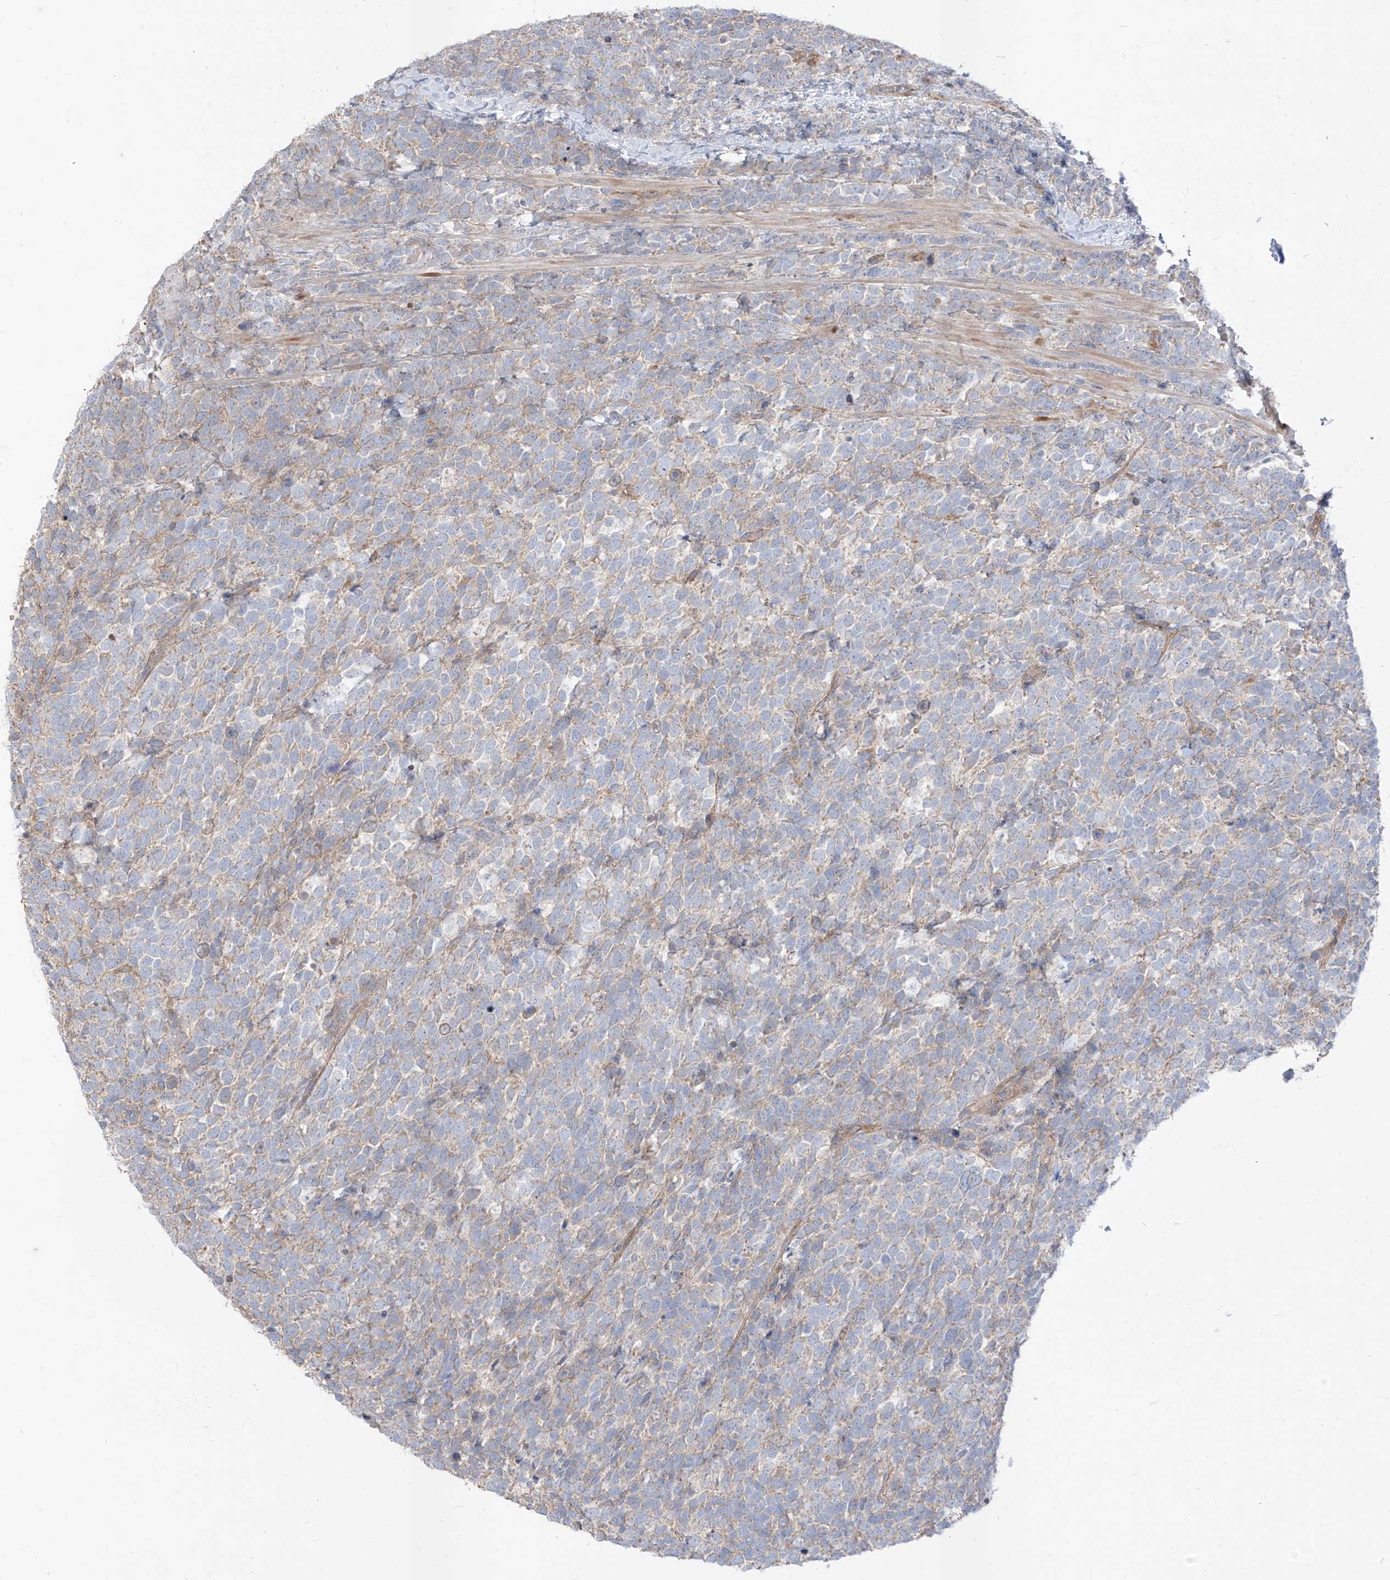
{"staining": {"intensity": "weak", "quantity": "25%-75%", "location": "cytoplasmic/membranous"}, "tissue": "urothelial cancer", "cell_type": "Tumor cells", "image_type": "cancer", "snomed": [{"axis": "morphology", "description": "Urothelial carcinoma, High grade"}, {"axis": "topography", "description": "Urinary bladder"}], "caption": "Immunohistochemical staining of high-grade urothelial carcinoma shows low levels of weak cytoplasmic/membranous protein expression in about 25%-75% of tumor cells. Using DAB (3,3'-diaminobenzidine) (brown) and hematoxylin (blue) stains, captured at high magnification using brightfield microscopy.", "gene": "EPHX4", "patient": {"sex": "female", "age": 82}}